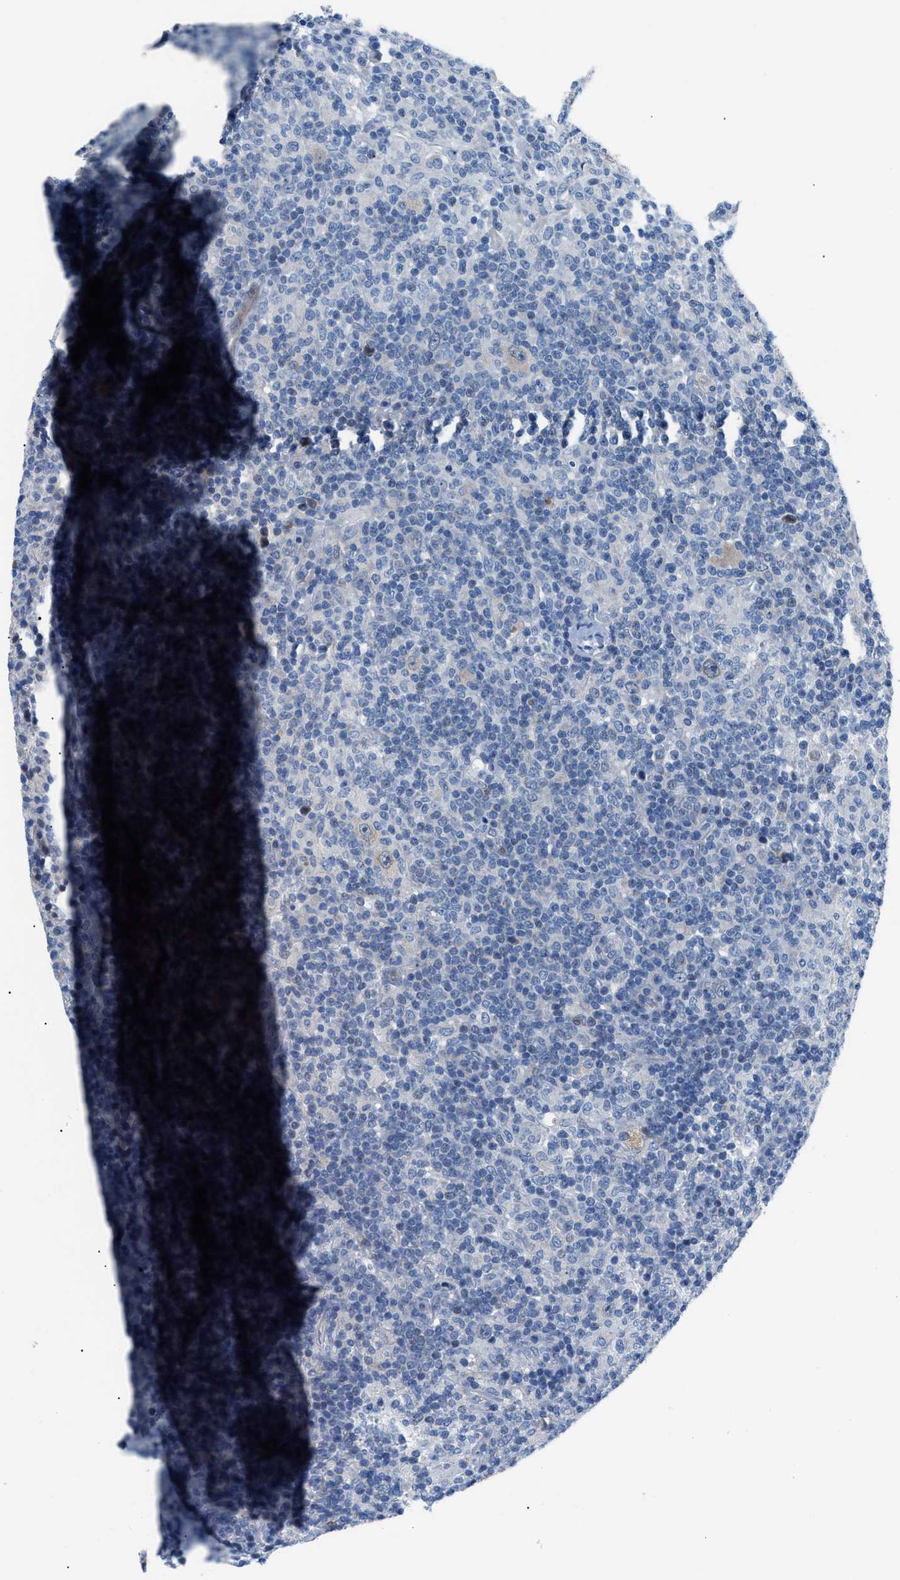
{"staining": {"intensity": "weak", "quantity": ">75%", "location": "cytoplasmic/membranous"}, "tissue": "lymphoma", "cell_type": "Tumor cells", "image_type": "cancer", "snomed": [{"axis": "morphology", "description": "Hodgkin's disease, NOS"}, {"axis": "topography", "description": "Lymph node"}], "caption": "Hodgkin's disease was stained to show a protein in brown. There is low levels of weak cytoplasmic/membranous staining in about >75% of tumor cells.", "gene": "UAP1", "patient": {"sex": "male", "age": 70}}